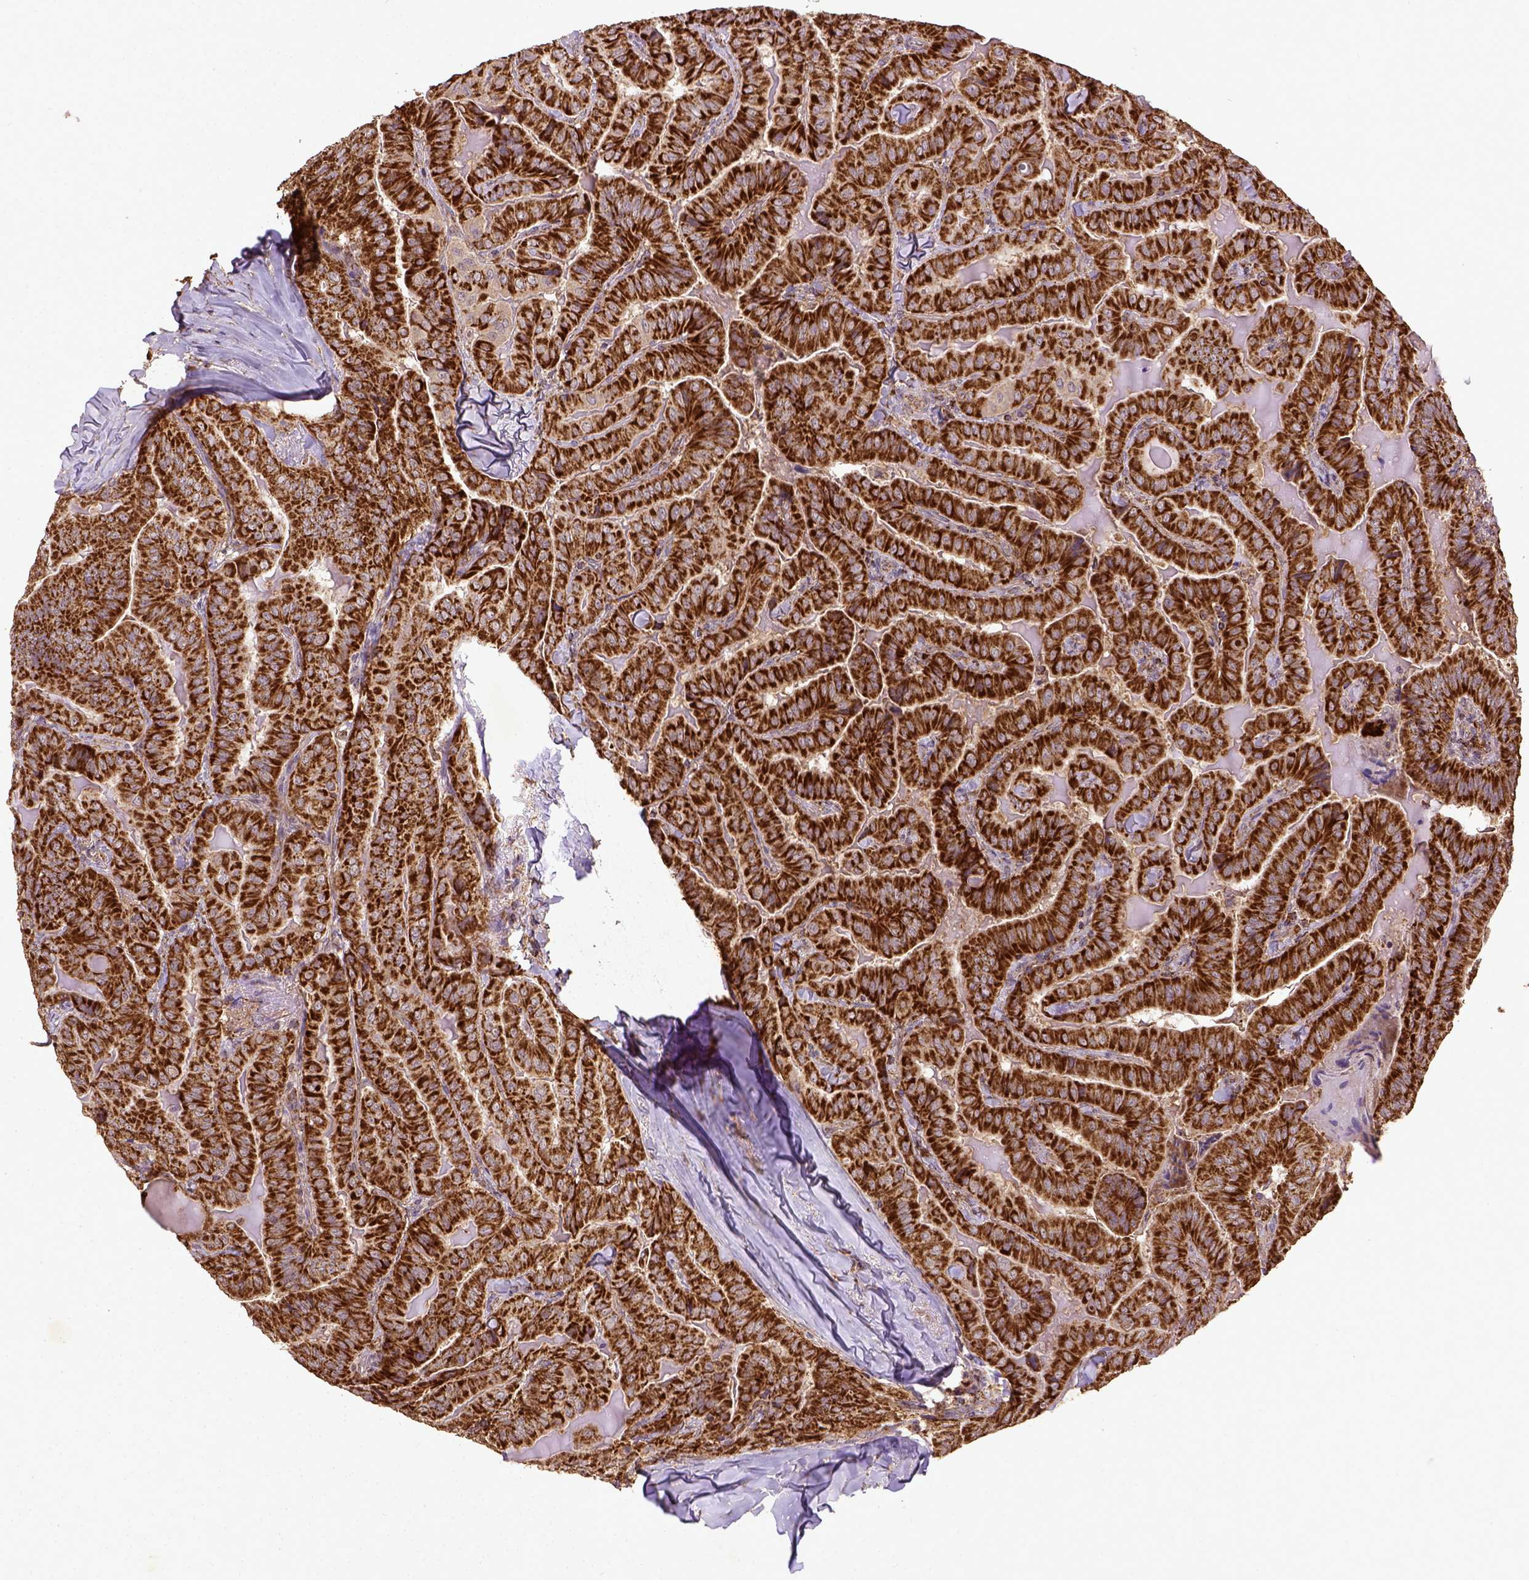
{"staining": {"intensity": "strong", "quantity": ">75%", "location": "cytoplasmic/membranous"}, "tissue": "thyroid cancer", "cell_type": "Tumor cells", "image_type": "cancer", "snomed": [{"axis": "morphology", "description": "Papillary adenocarcinoma, NOS"}, {"axis": "topography", "description": "Thyroid gland"}], "caption": "A high-resolution histopathology image shows IHC staining of thyroid papillary adenocarcinoma, which displays strong cytoplasmic/membranous expression in approximately >75% of tumor cells. Using DAB (brown) and hematoxylin (blue) stains, captured at high magnification using brightfield microscopy.", "gene": "MT-CO1", "patient": {"sex": "female", "age": 68}}